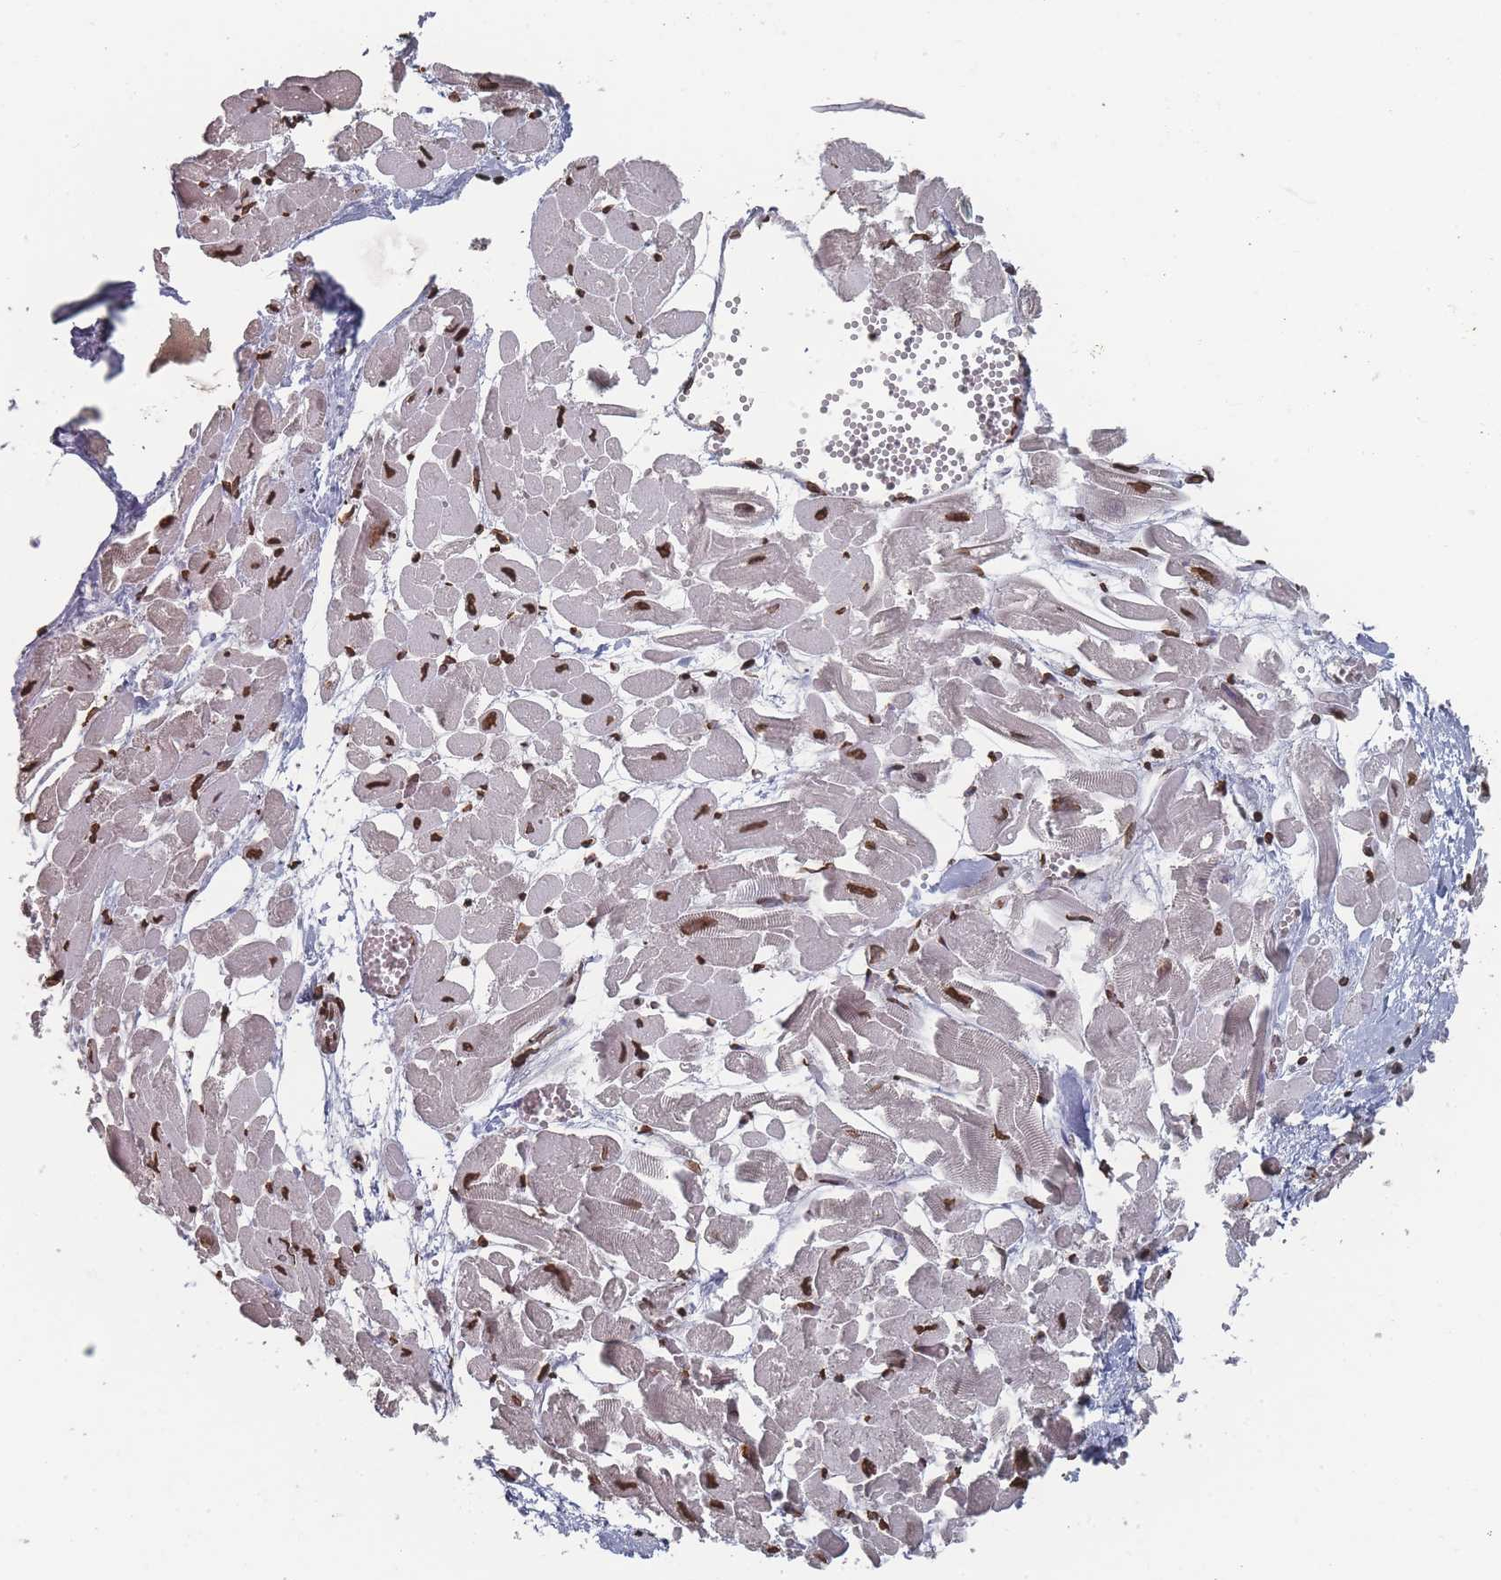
{"staining": {"intensity": "strong", "quantity": ">75%", "location": "nuclear"}, "tissue": "heart muscle", "cell_type": "Cardiomyocytes", "image_type": "normal", "snomed": [{"axis": "morphology", "description": "Normal tissue, NOS"}, {"axis": "topography", "description": "Heart"}], "caption": "Brown immunohistochemical staining in benign heart muscle shows strong nuclear staining in approximately >75% of cardiomyocytes. Using DAB (brown) and hematoxylin (blue) stains, captured at high magnification using brightfield microscopy.", "gene": "PLEKHG5", "patient": {"sex": "male", "age": 54}}